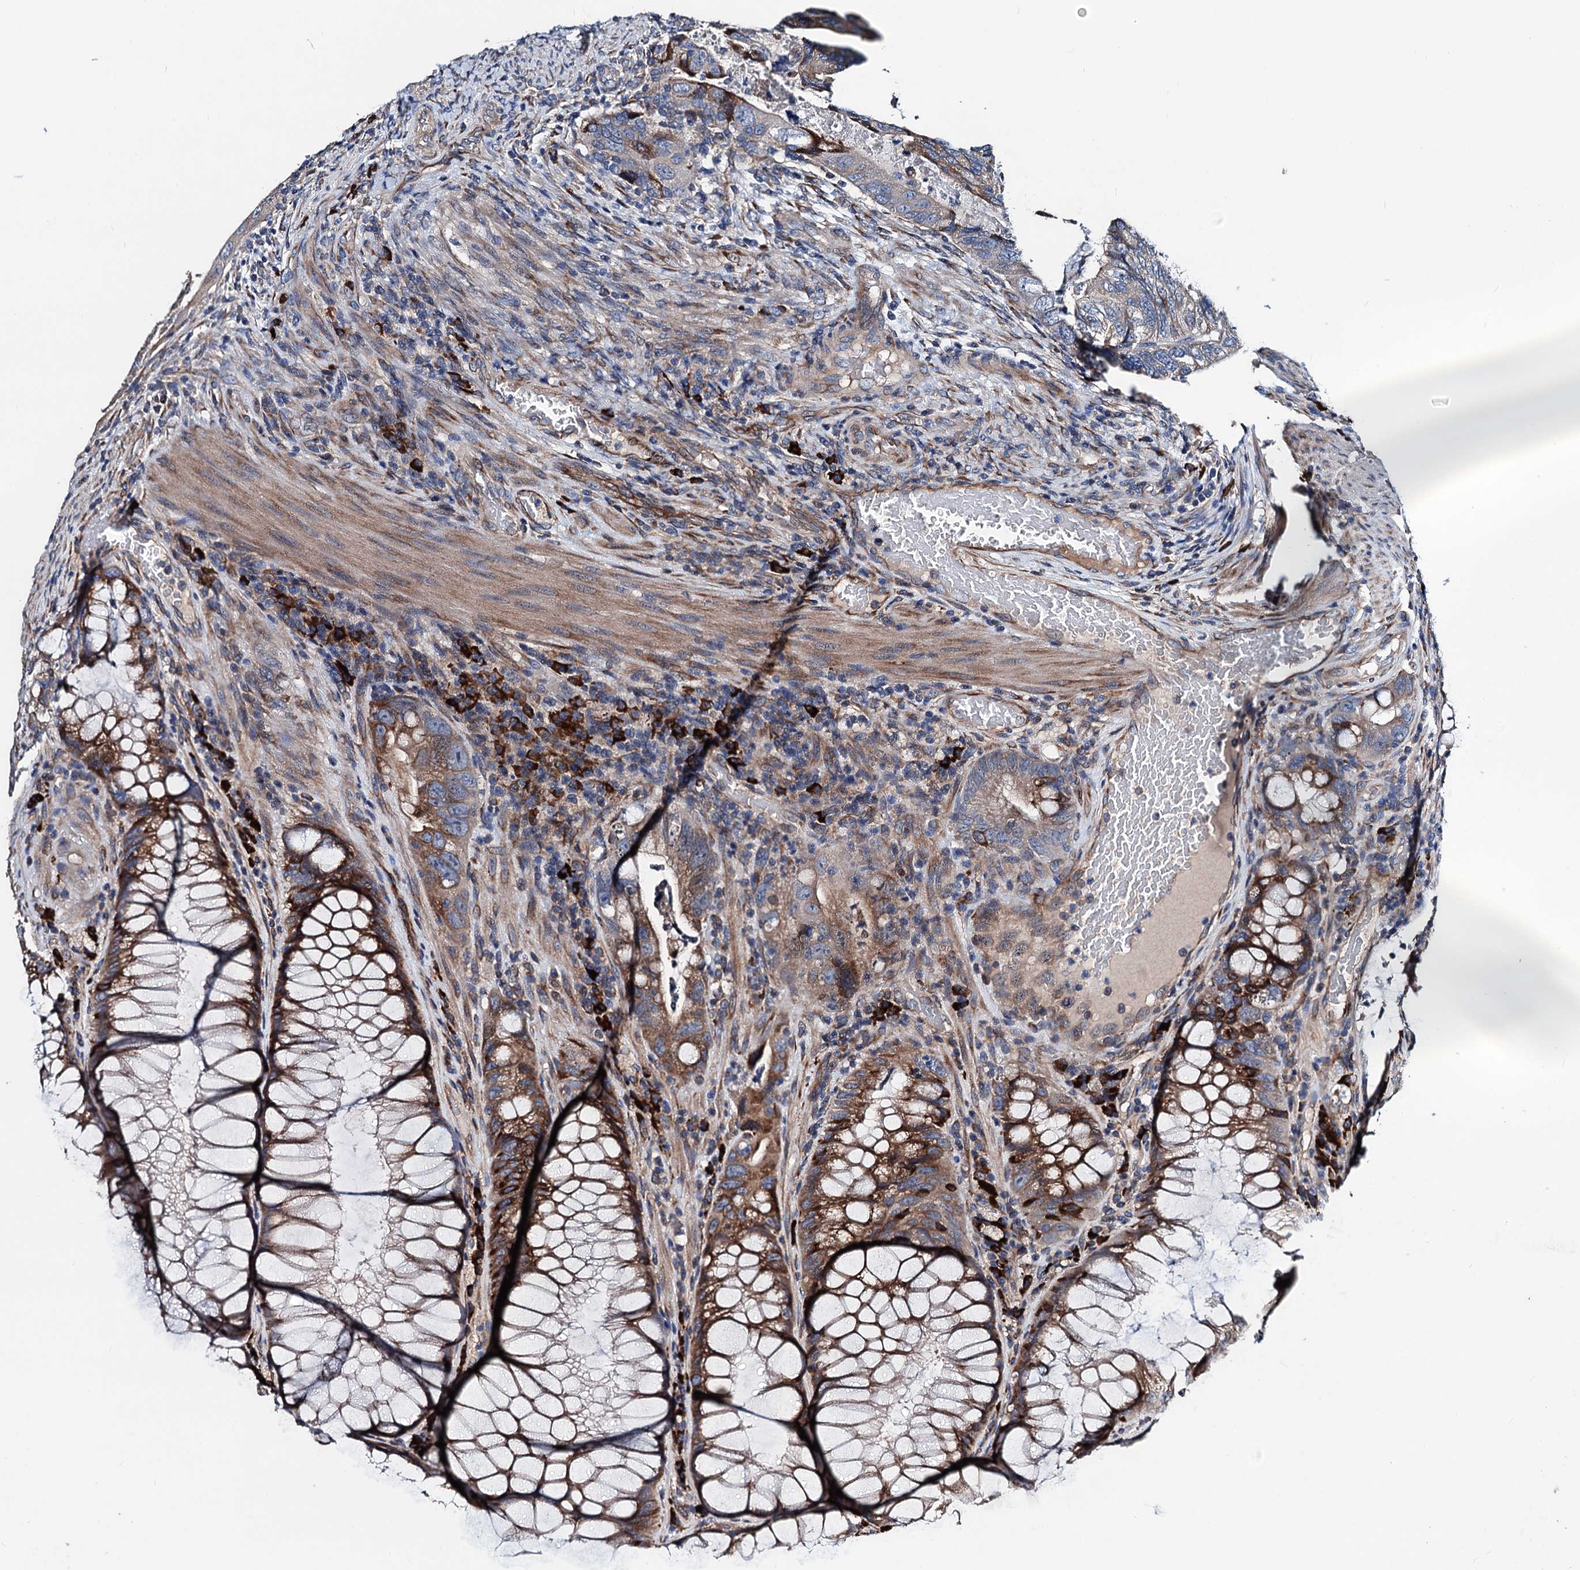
{"staining": {"intensity": "moderate", "quantity": "<25%", "location": "cytoplasmic/membranous"}, "tissue": "colorectal cancer", "cell_type": "Tumor cells", "image_type": "cancer", "snomed": [{"axis": "morphology", "description": "Adenocarcinoma, NOS"}, {"axis": "topography", "description": "Rectum"}], "caption": "Immunohistochemical staining of colorectal cancer (adenocarcinoma) exhibits low levels of moderate cytoplasmic/membranous protein expression in approximately <25% of tumor cells.", "gene": "AKAP11", "patient": {"sex": "male", "age": 63}}